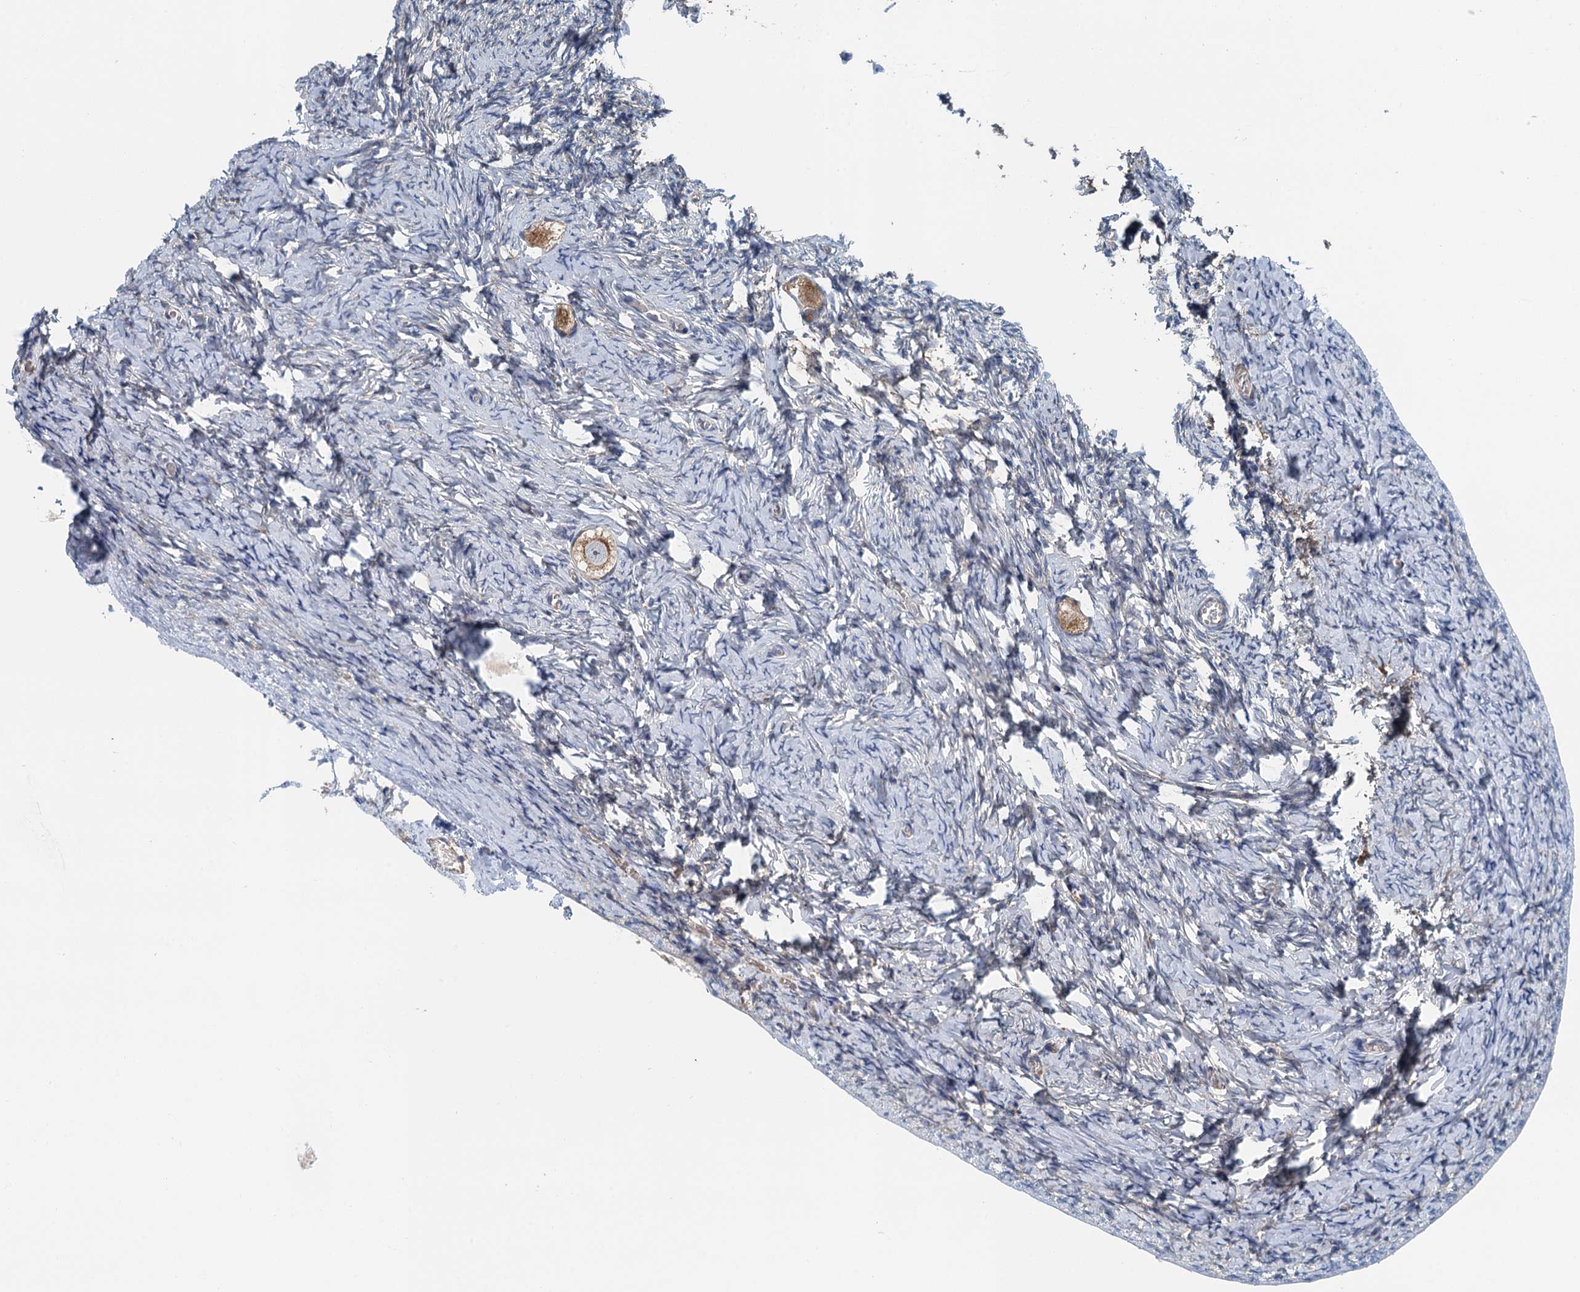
{"staining": {"intensity": "moderate", "quantity": ">75%", "location": "cytoplasmic/membranous"}, "tissue": "ovary", "cell_type": "Follicle cells", "image_type": "normal", "snomed": [{"axis": "morphology", "description": "Normal tissue, NOS"}, {"axis": "topography", "description": "Ovary"}], "caption": "Unremarkable ovary reveals moderate cytoplasmic/membranous expression in approximately >75% of follicle cells, visualized by immunohistochemistry.", "gene": "PPP1R14D", "patient": {"sex": "female", "age": 27}}